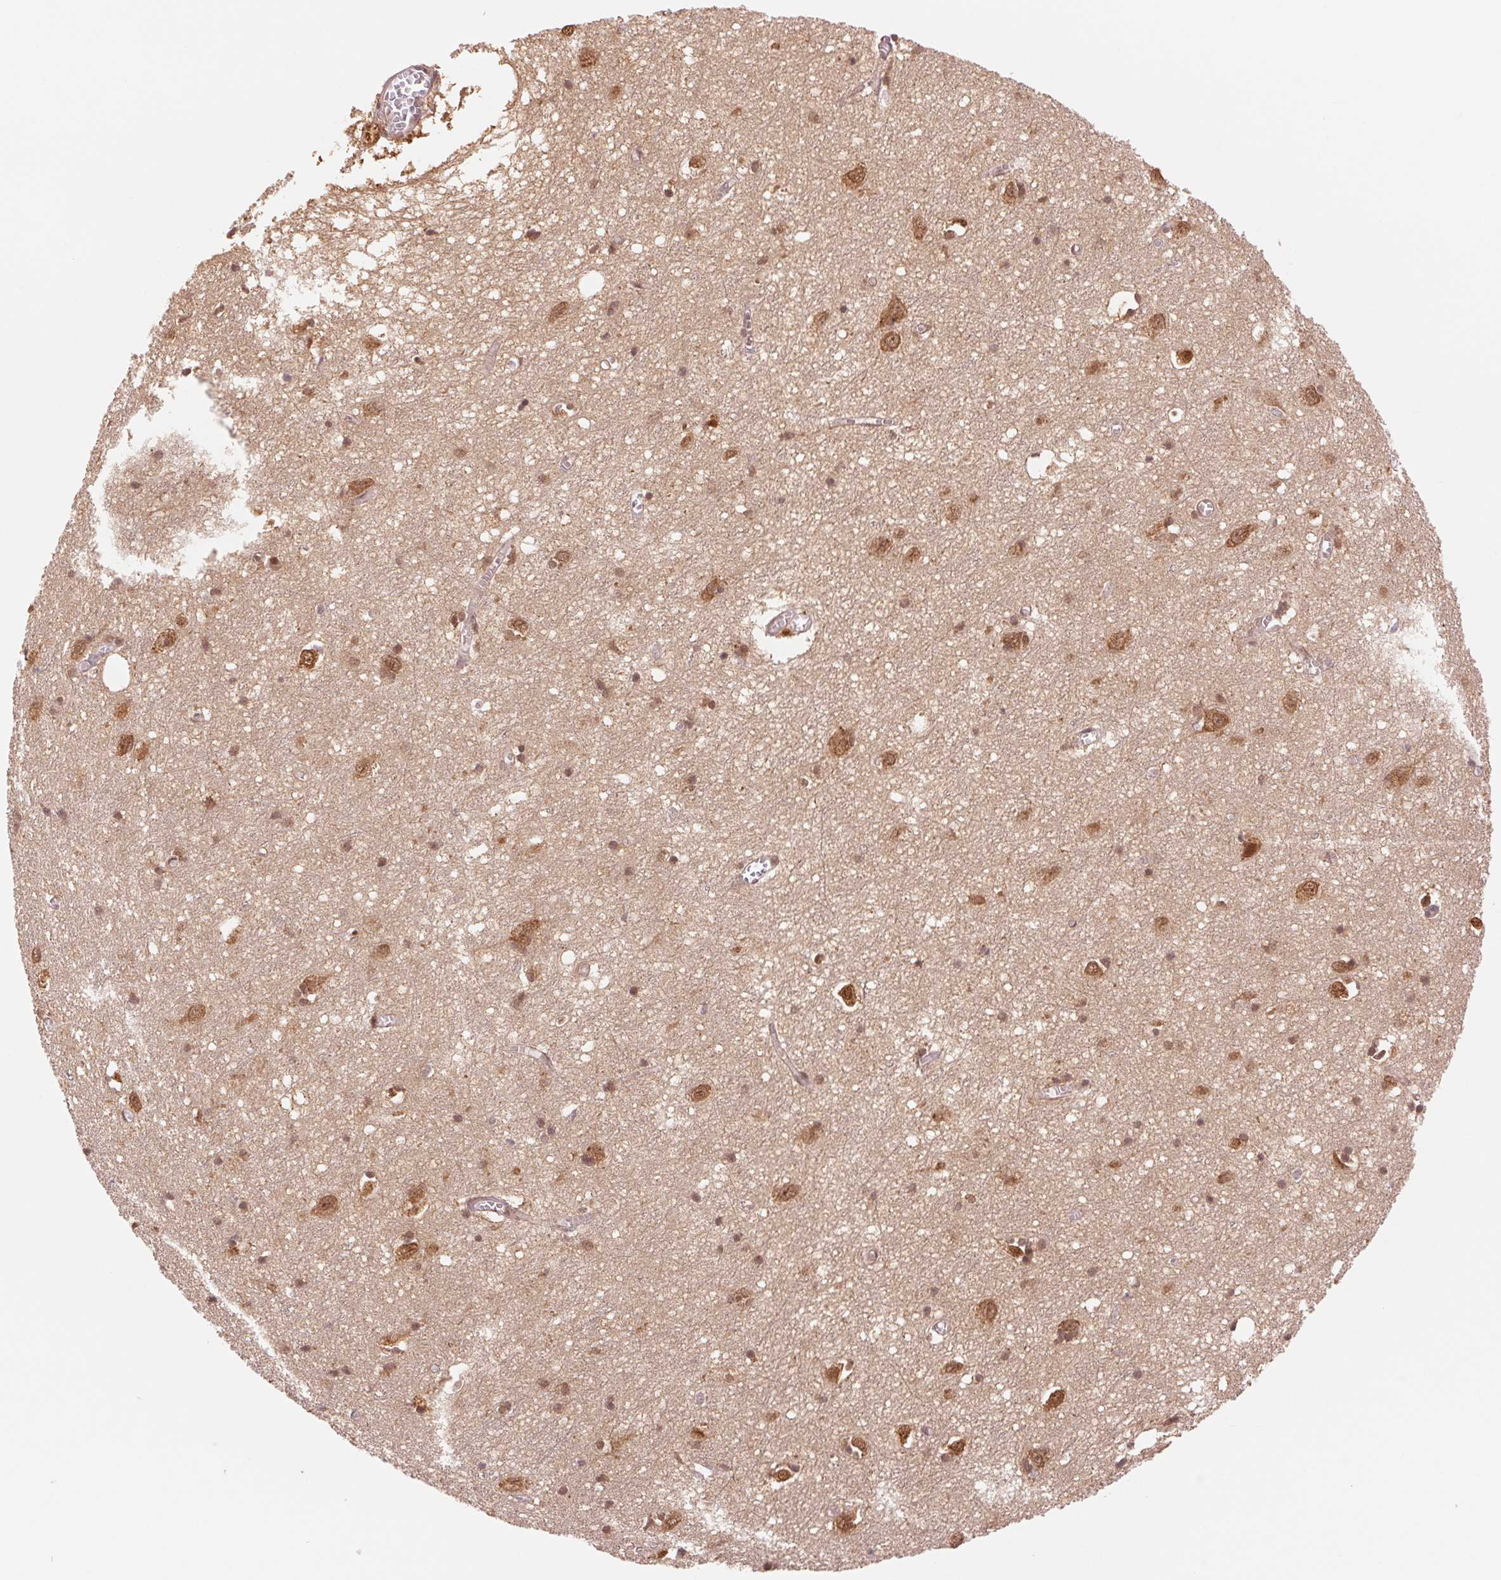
{"staining": {"intensity": "weak", "quantity": "25%-75%", "location": "cytoplasmic/membranous"}, "tissue": "cerebral cortex", "cell_type": "Endothelial cells", "image_type": "normal", "snomed": [{"axis": "morphology", "description": "Normal tissue, NOS"}, {"axis": "topography", "description": "Cerebral cortex"}], "caption": "Immunohistochemical staining of benign human cerebral cortex shows 25%-75% levels of weak cytoplasmic/membranous protein staining in about 25%-75% of endothelial cells.", "gene": "ERI3", "patient": {"sex": "male", "age": 70}}